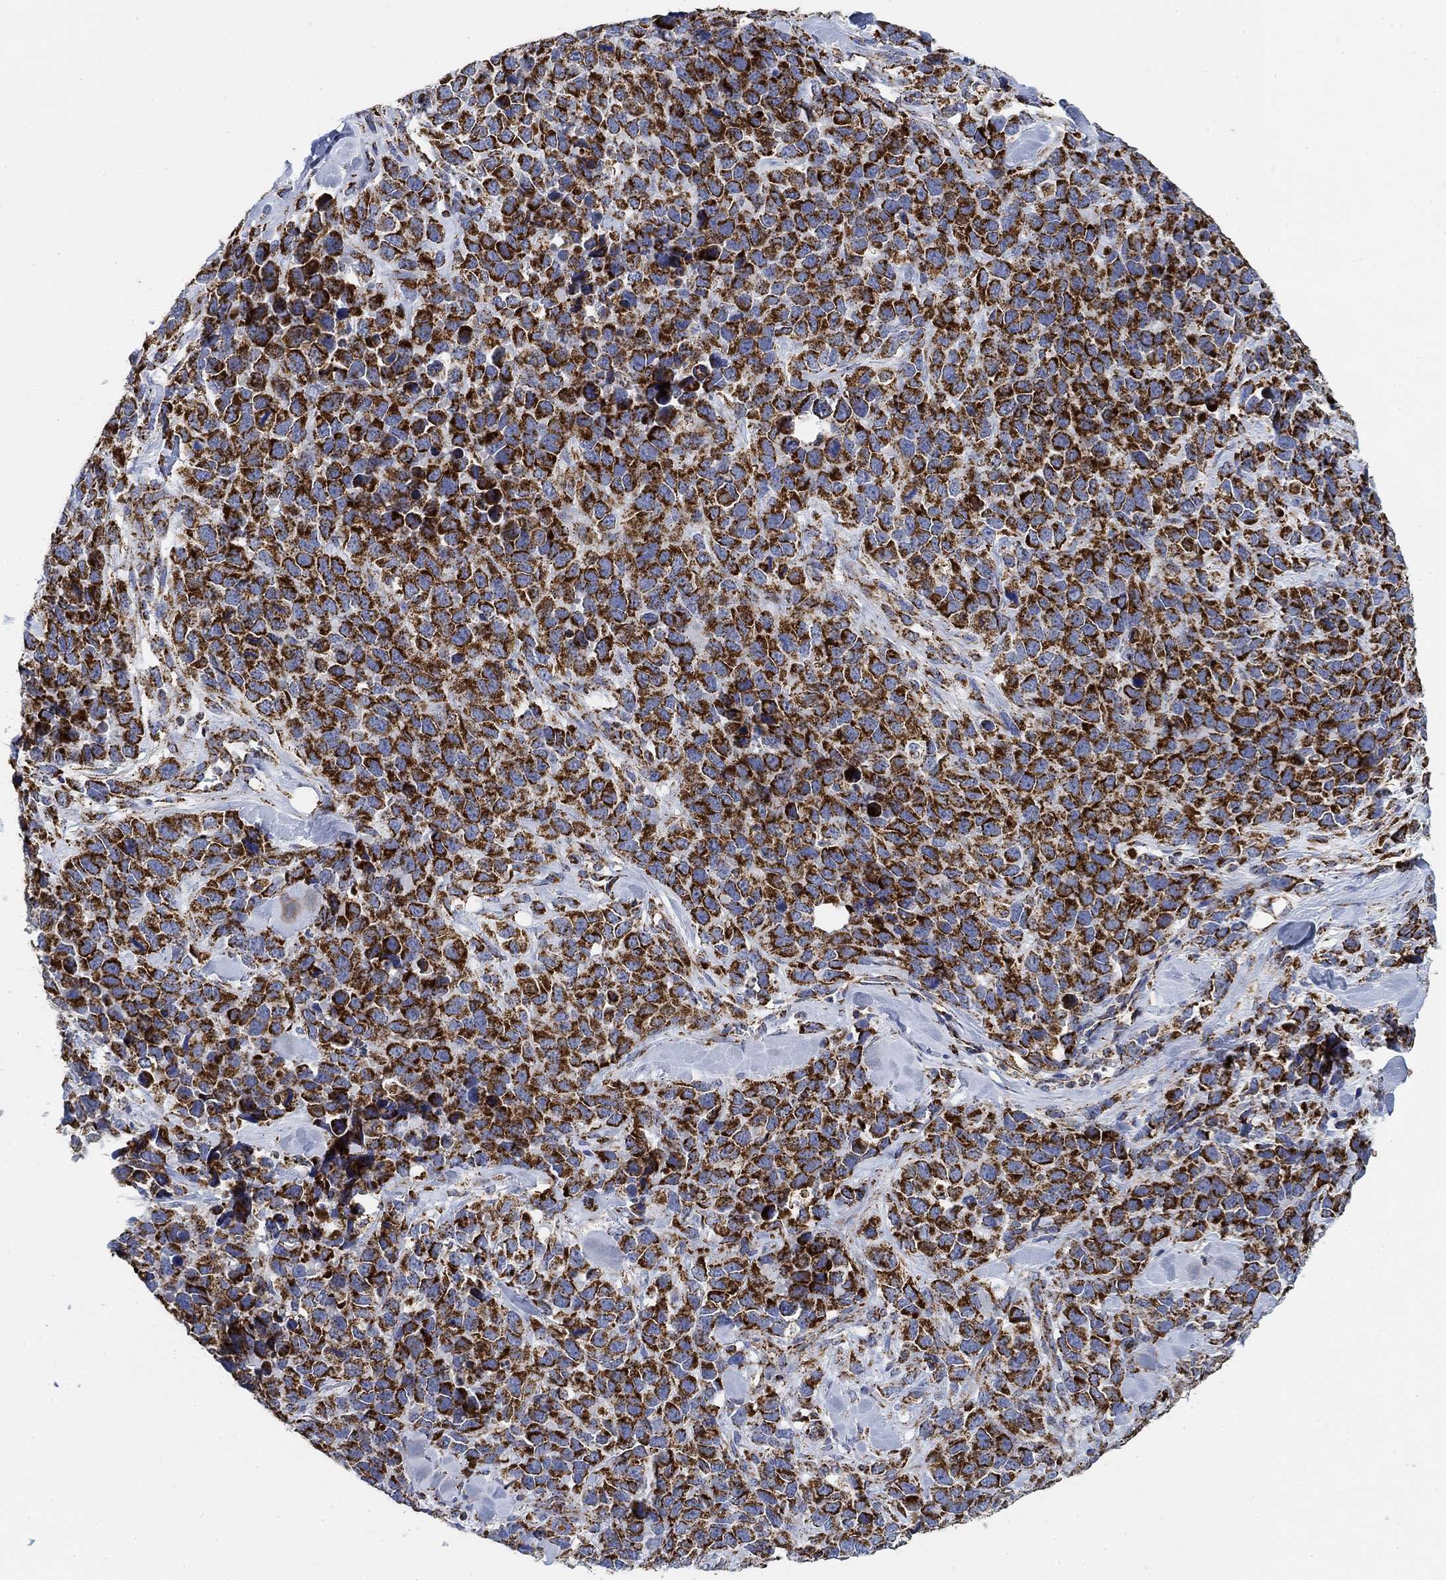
{"staining": {"intensity": "strong", "quantity": ">75%", "location": "cytoplasmic/membranous"}, "tissue": "melanoma", "cell_type": "Tumor cells", "image_type": "cancer", "snomed": [{"axis": "morphology", "description": "Malignant melanoma, Metastatic site"}, {"axis": "topography", "description": "Skin"}], "caption": "An image showing strong cytoplasmic/membranous expression in approximately >75% of tumor cells in malignant melanoma (metastatic site), as visualized by brown immunohistochemical staining.", "gene": "NDUFS3", "patient": {"sex": "male", "age": 84}}